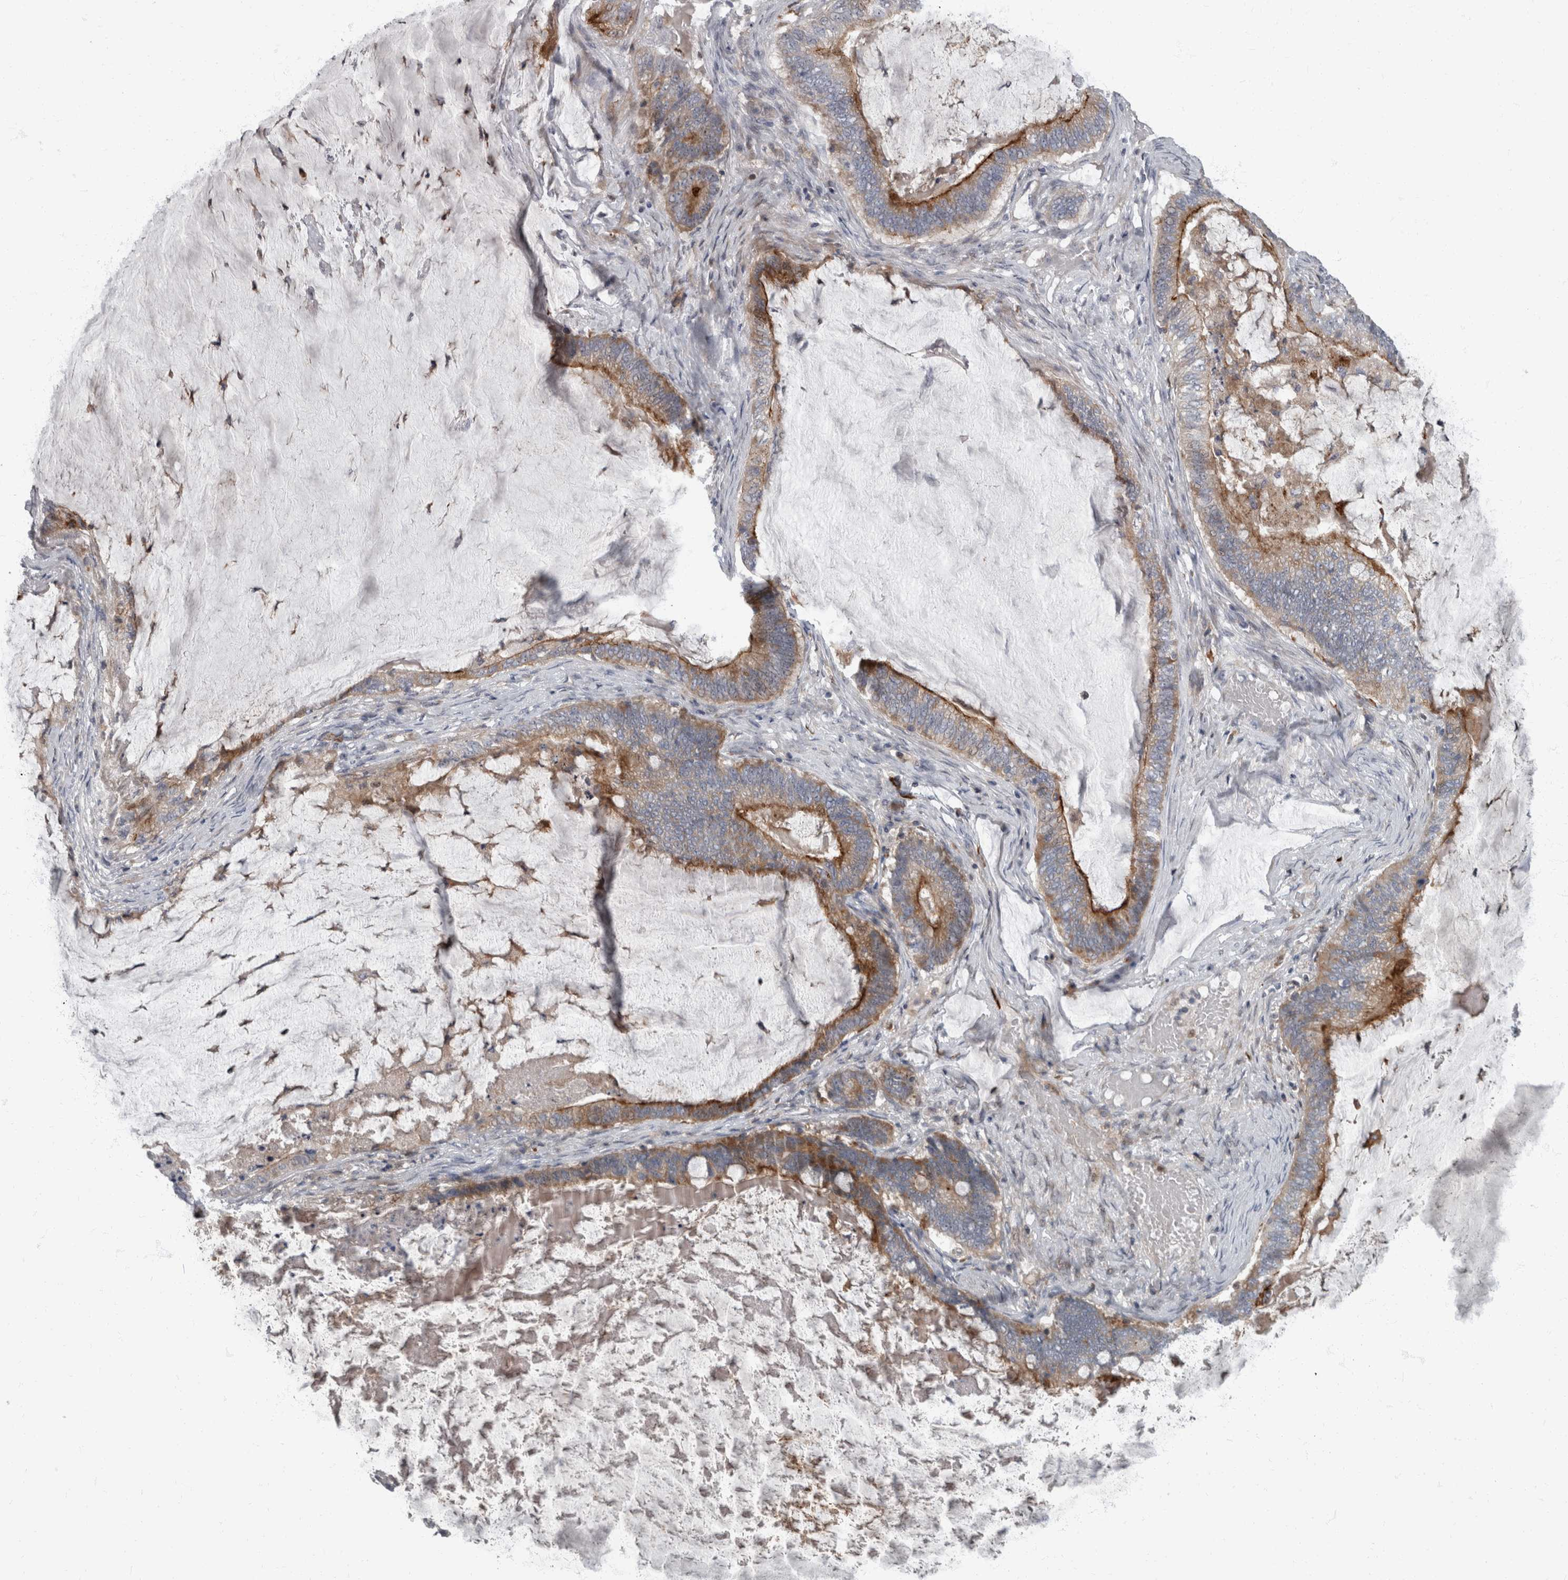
{"staining": {"intensity": "moderate", "quantity": ">75%", "location": "cytoplasmic/membranous"}, "tissue": "ovarian cancer", "cell_type": "Tumor cells", "image_type": "cancer", "snomed": [{"axis": "morphology", "description": "Cystadenocarcinoma, mucinous, NOS"}, {"axis": "topography", "description": "Ovary"}], "caption": "DAB immunohistochemical staining of human mucinous cystadenocarcinoma (ovarian) displays moderate cytoplasmic/membranous protein expression in about >75% of tumor cells. (Brightfield microscopy of DAB IHC at high magnification).", "gene": "CDC42BPG", "patient": {"sex": "female", "age": 61}}